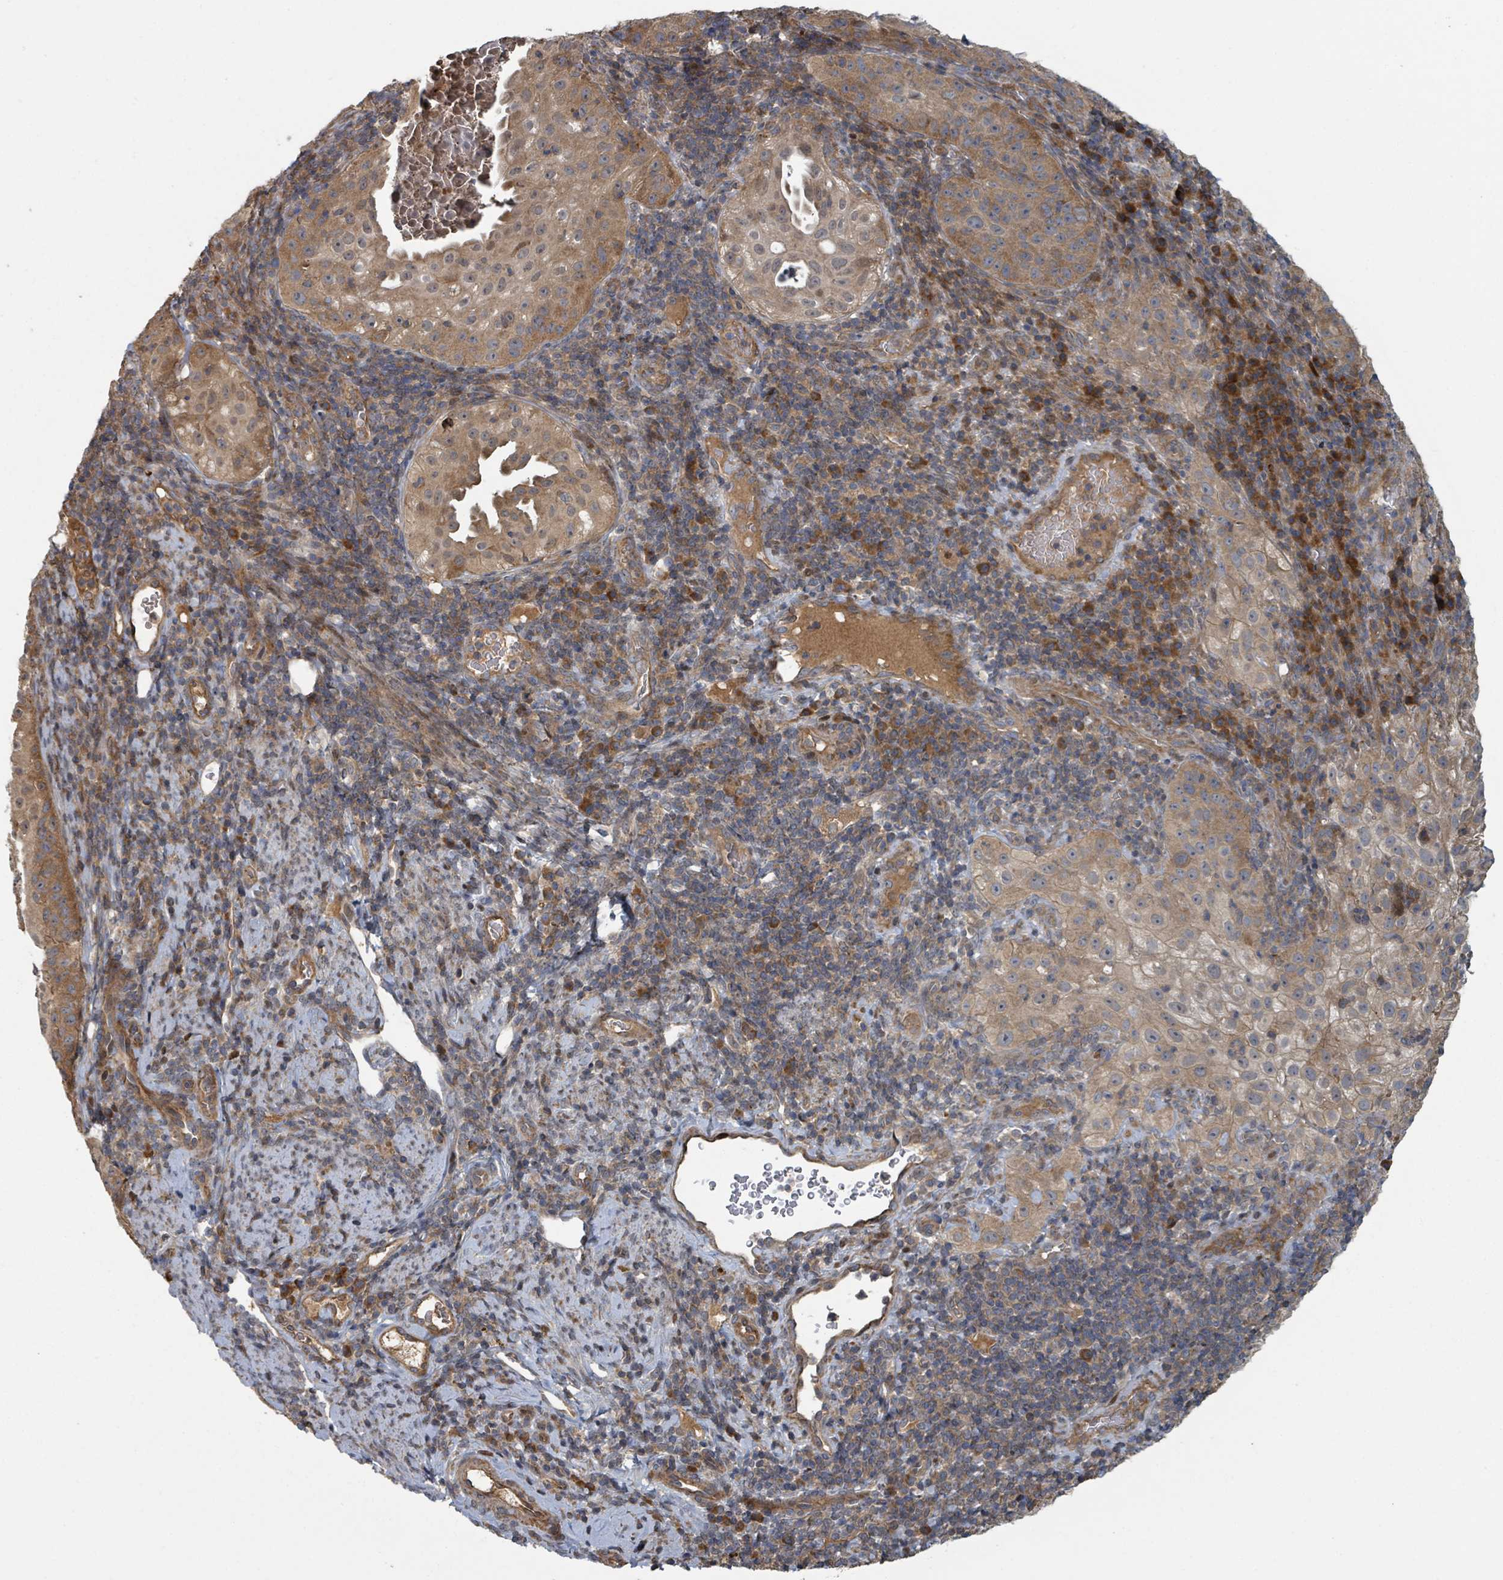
{"staining": {"intensity": "moderate", "quantity": ">75%", "location": "cytoplasmic/membranous"}, "tissue": "cervical cancer", "cell_type": "Tumor cells", "image_type": "cancer", "snomed": [{"axis": "morphology", "description": "Squamous cell carcinoma, NOS"}, {"axis": "topography", "description": "Cervix"}], "caption": "Tumor cells reveal medium levels of moderate cytoplasmic/membranous positivity in approximately >75% of cells in cervical cancer.", "gene": "DPM1", "patient": {"sex": "female", "age": 52}}